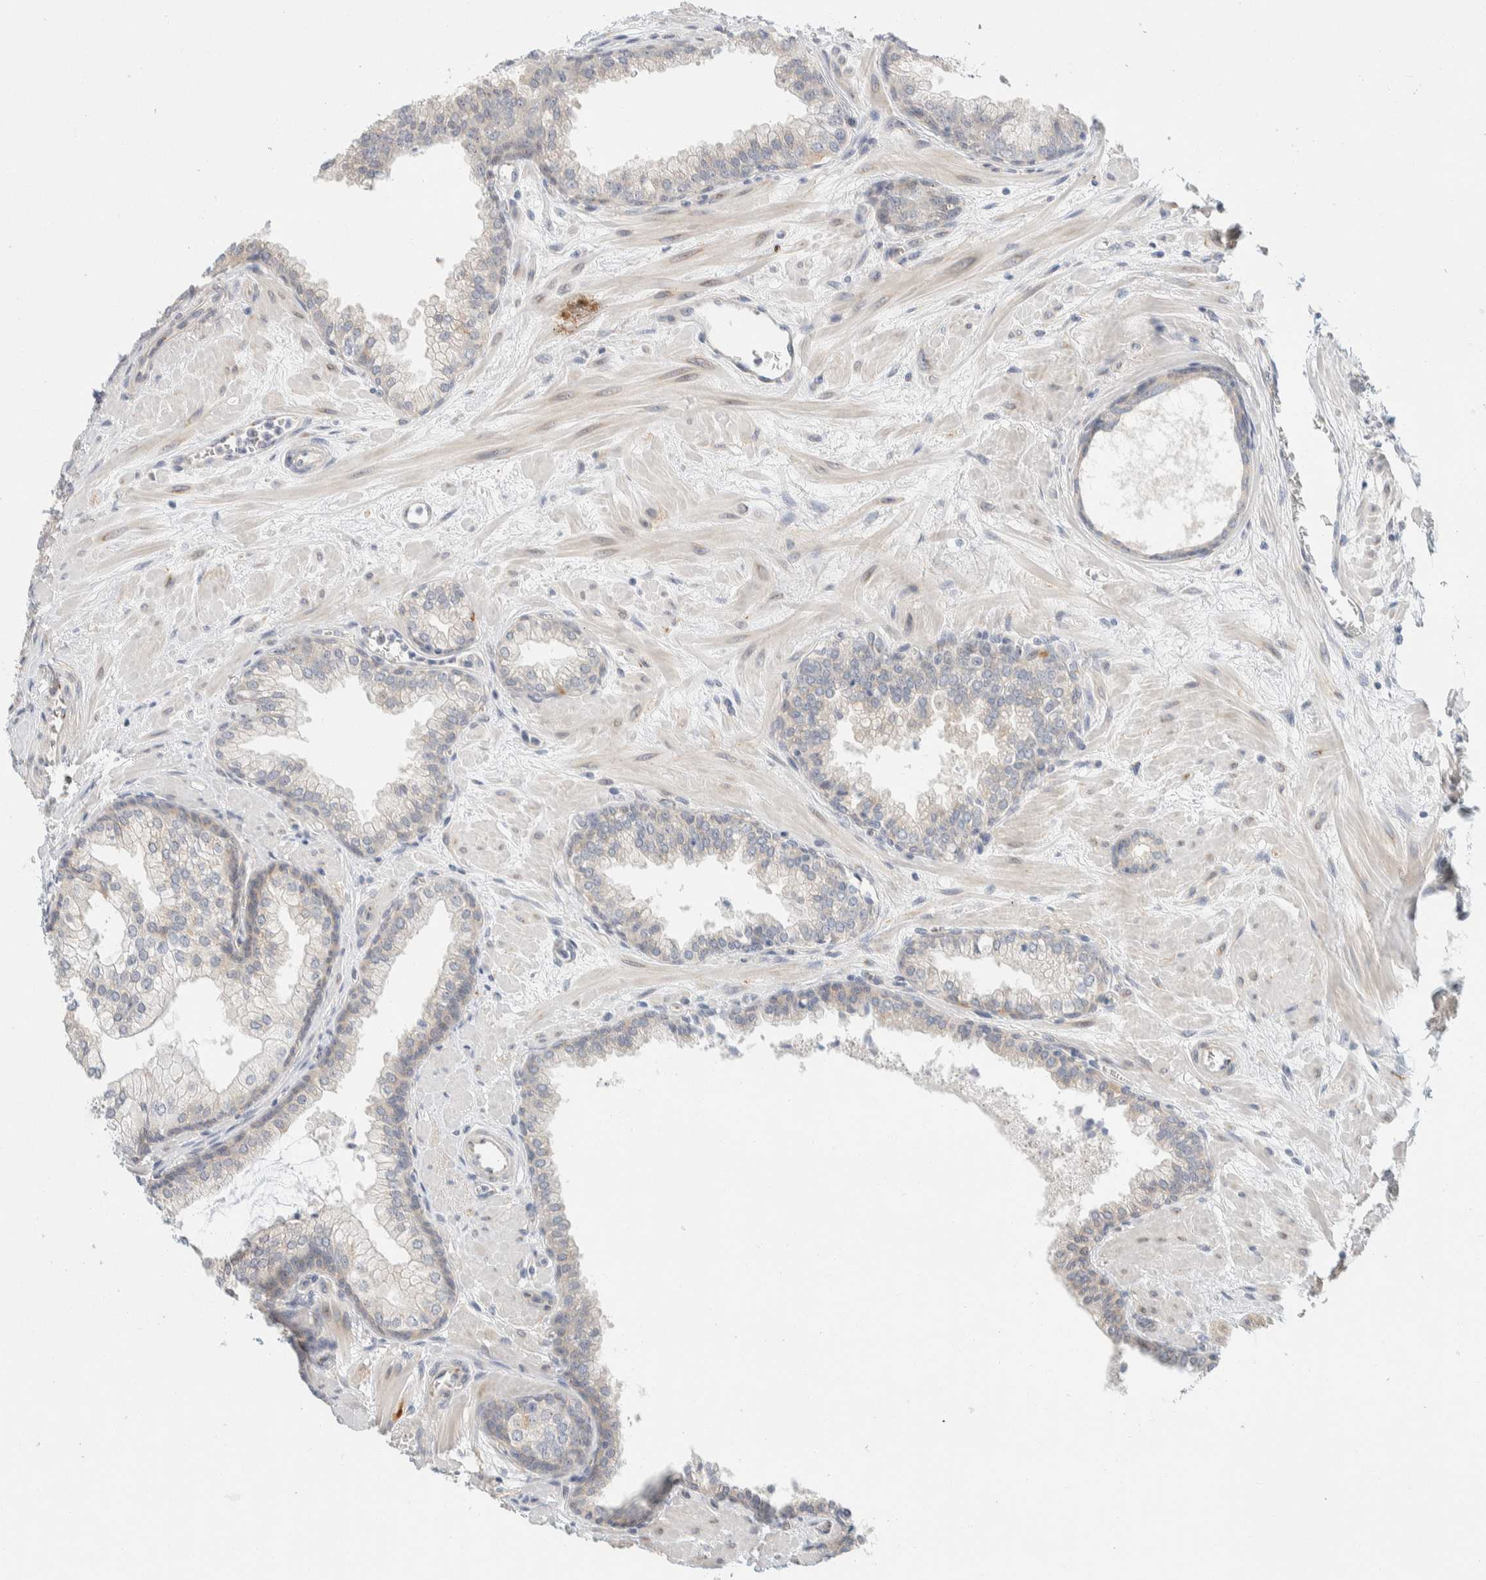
{"staining": {"intensity": "weak", "quantity": "25%-75%", "location": "cytoplasmic/membranous"}, "tissue": "prostate", "cell_type": "Glandular cells", "image_type": "normal", "snomed": [{"axis": "morphology", "description": "Normal tissue, NOS"}, {"axis": "morphology", "description": "Urothelial carcinoma, Low grade"}, {"axis": "topography", "description": "Urinary bladder"}, {"axis": "topography", "description": "Prostate"}], "caption": "Glandular cells display low levels of weak cytoplasmic/membranous expression in approximately 25%-75% of cells in normal prostate. (brown staining indicates protein expression, while blue staining denotes nuclei).", "gene": "TMEM184B", "patient": {"sex": "male", "age": 60}}